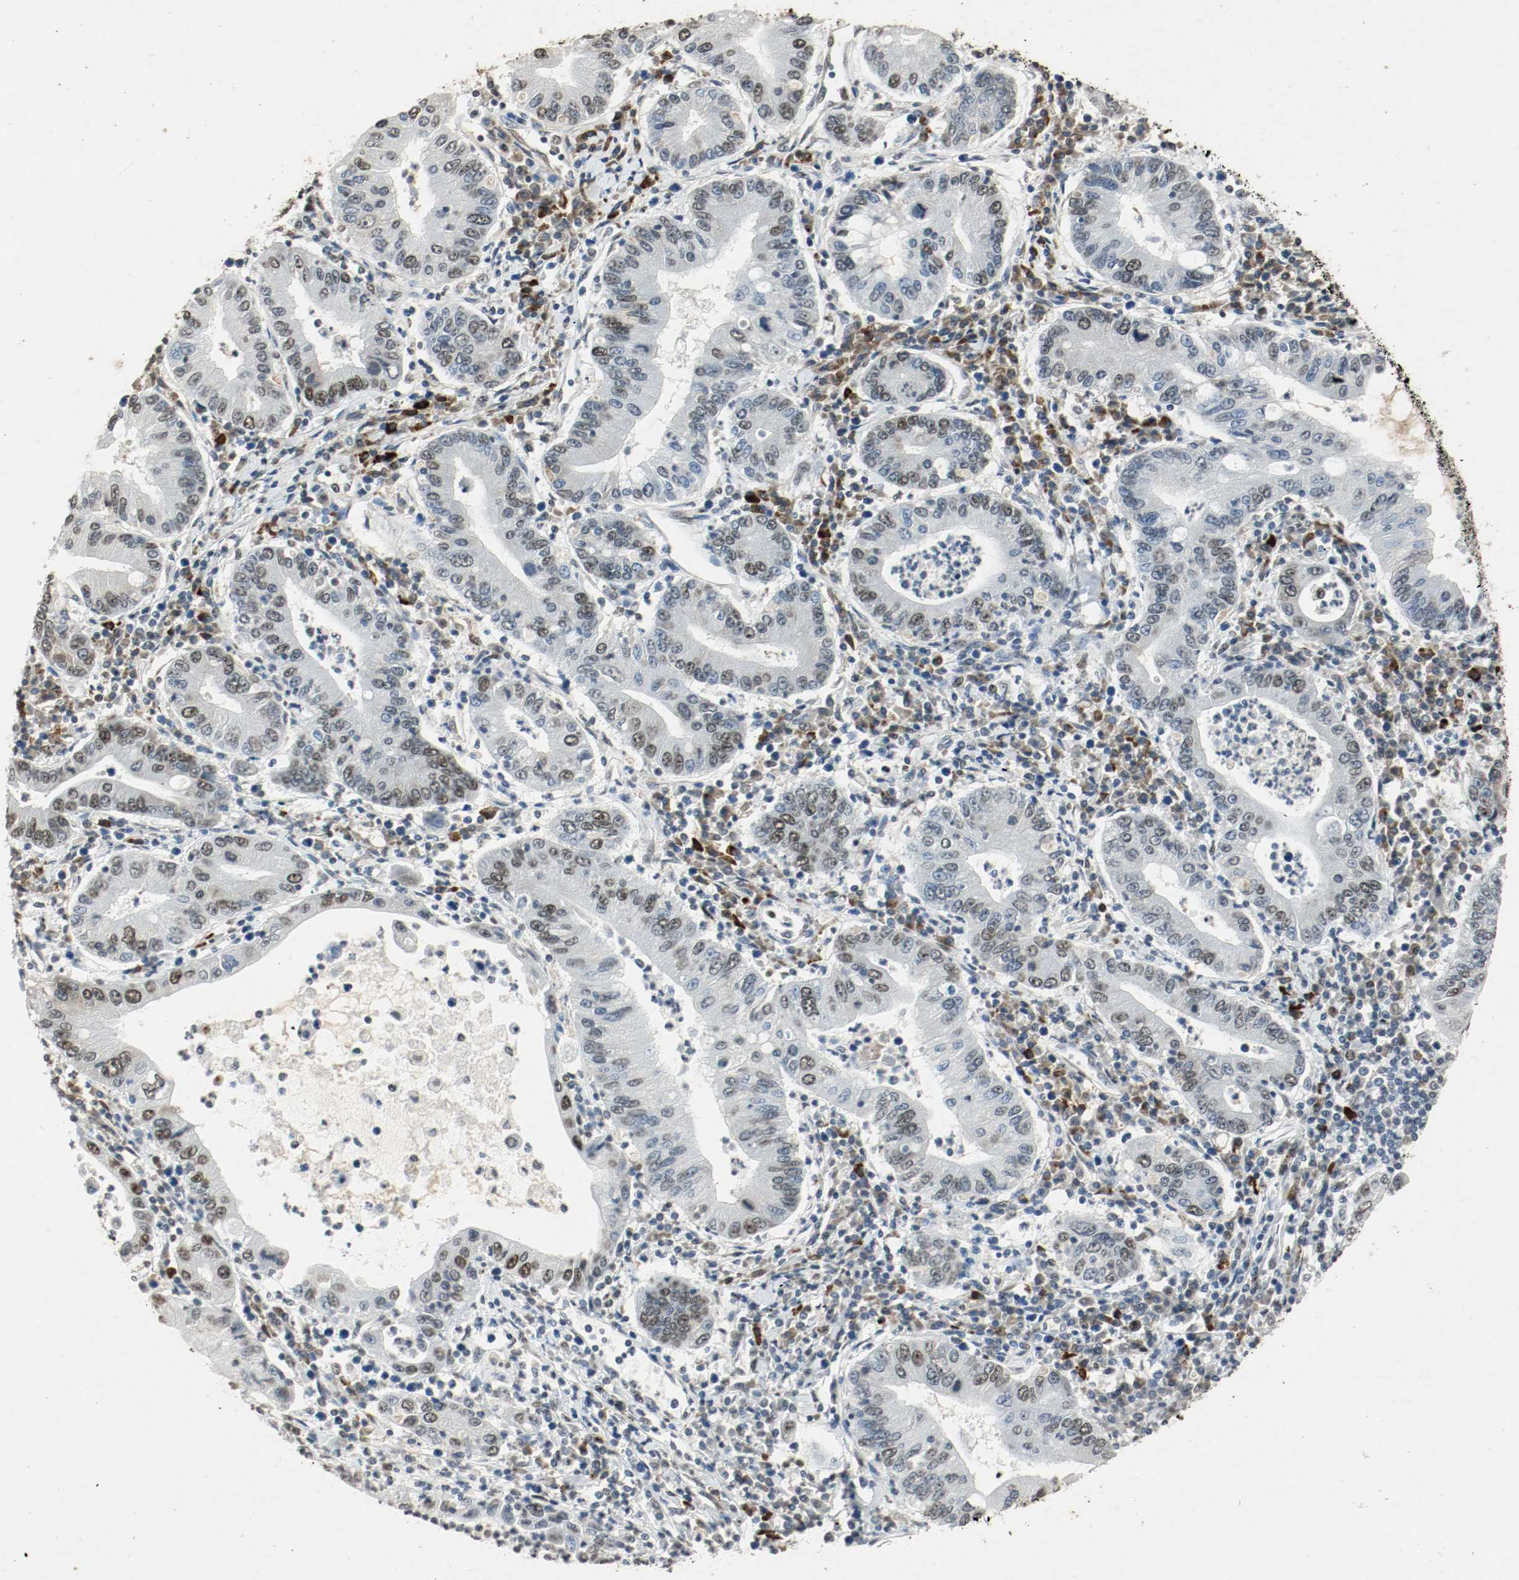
{"staining": {"intensity": "moderate", "quantity": ">75%", "location": "nuclear"}, "tissue": "stomach cancer", "cell_type": "Tumor cells", "image_type": "cancer", "snomed": [{"axis": "morphology", "description": "Normal tissue, NOS"}, {"axis": "morphology", "description": "Adenocarcinoma, NOS"}, {"axis": "topography", "description": "Esophagus"}, {"axis": "topography", "description": "Stomach, upper"}, {"axis": "topography", "description": "Peripheral nerve tissue"}], "caption": "Moderate nuclear expression is appreciated in about >75% of tumor cells in adenocarcinoma (stomach).", "gene": "DNMT1", "patient": {"sex": "male", "age": 62}}